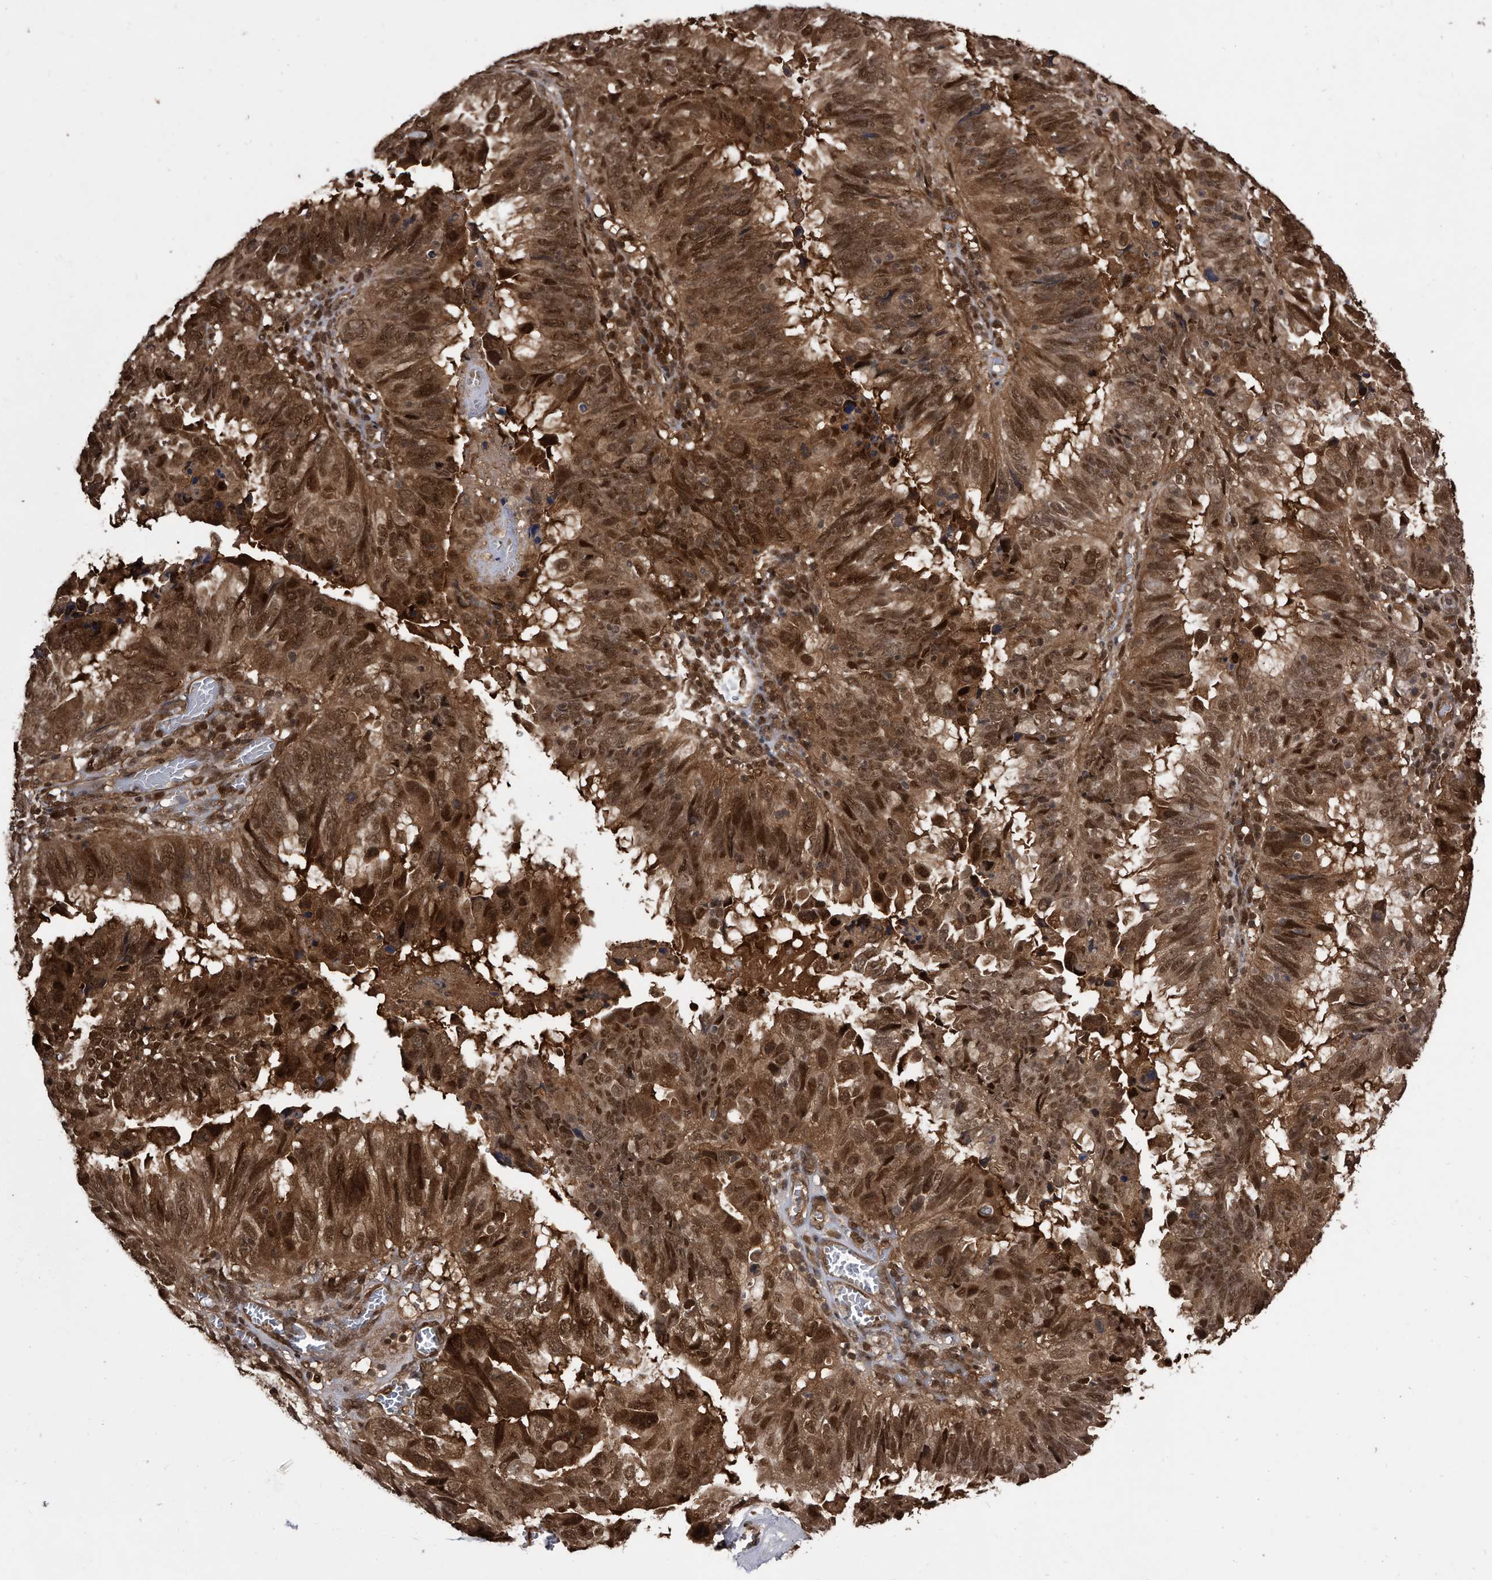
{"staining": {"intensity": "strong", "quantity": ">75%", "location": "cytoplasmic/membranous,nuclear"}, "tissue": "endometrial cancer", "cell_type": "Tumor cells", "image_type": "cancer", "snomed": [{"axis": "morphology", "description": "Adenocarcinoma, NOS"}, {"axis": "topography", "description": "Uterus"}], "caption": "Human endometrial adenocarcinoma stained for a protein (brown) exhibits strong cytoplasmic/membranous and nuclear positive staining in about >75% of tumor cells.", "gene": "RAD23B", "patient": {"sex": "female", "age": 77}}